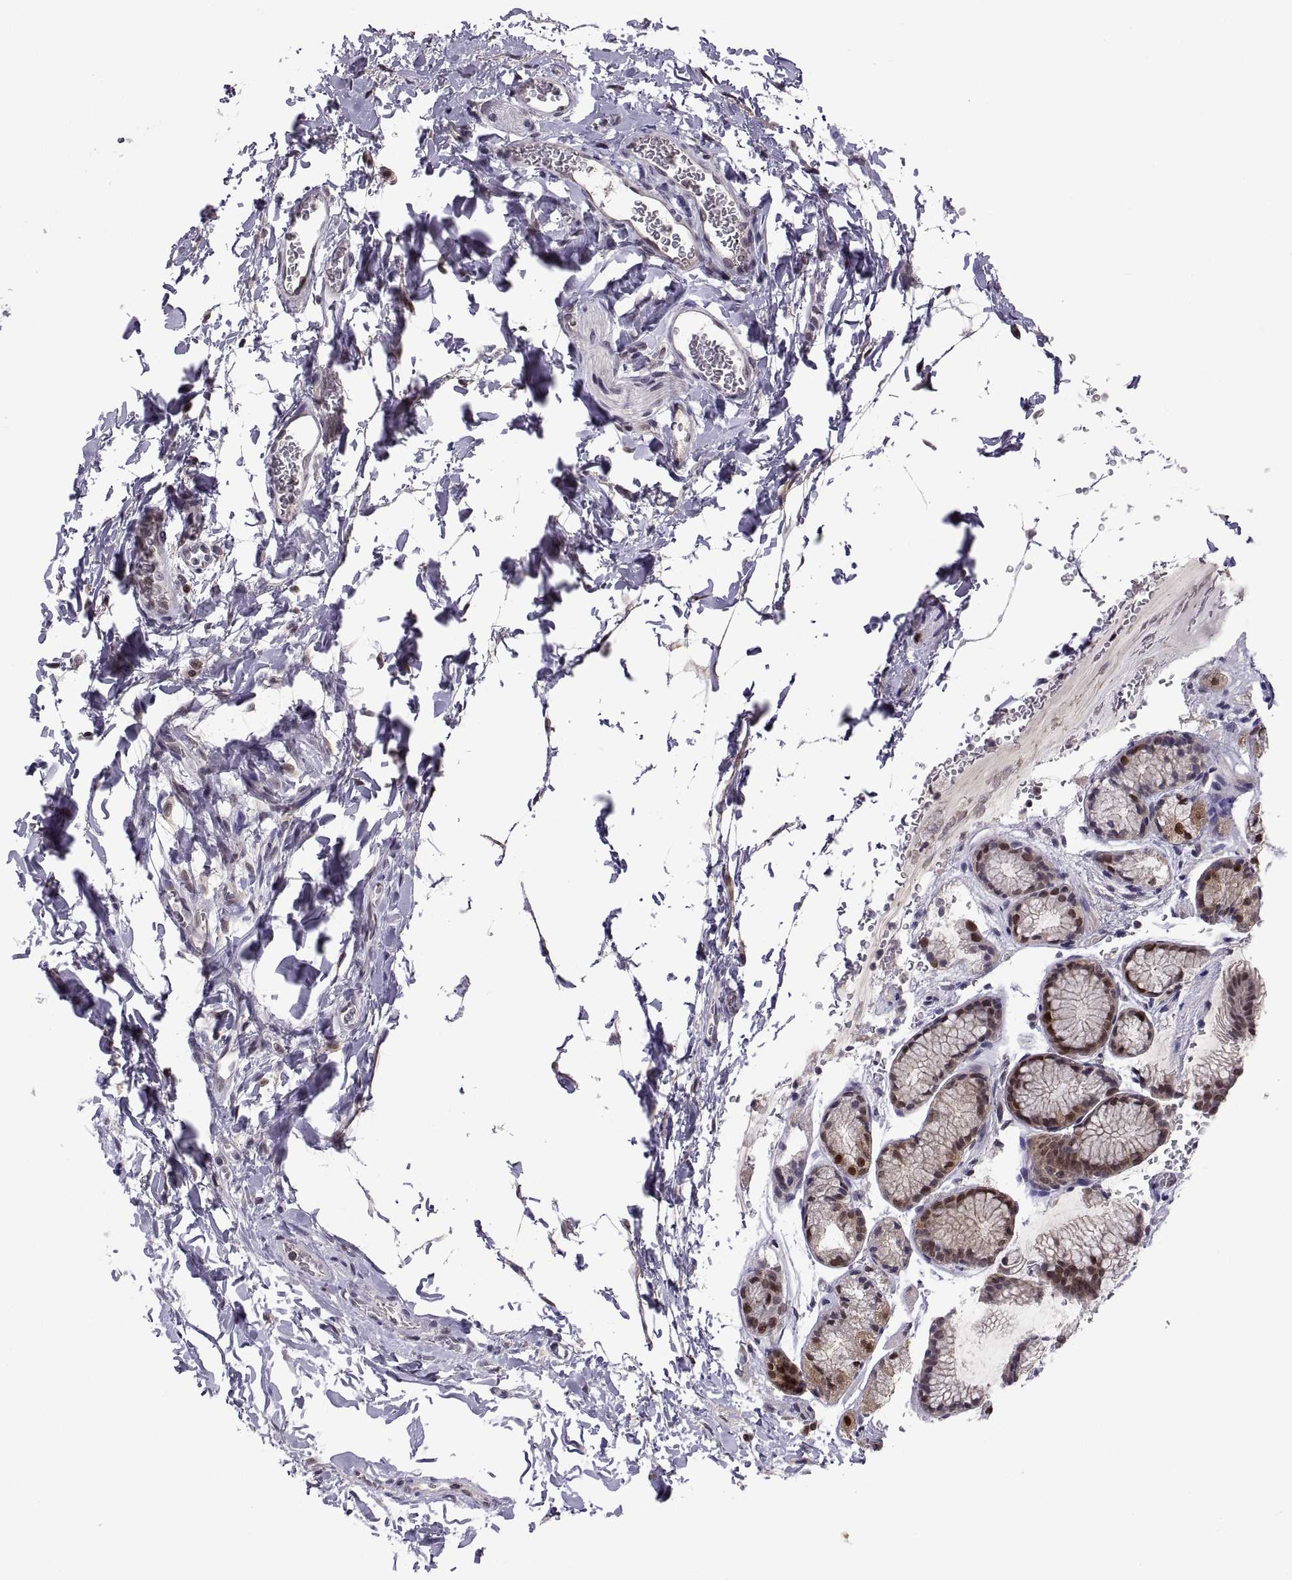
{"staining": {"intensity": "strong", "quantity": "<25%", "location": "nuclear"}, "tissue": "stomach", "cell_type": "Glandular cells", "image_type": "normal", "snomed": [{"axis": "morphology", "description": "Normal tissue, NOS"}, {"axis": "morphology", "description": "Adenocarcinoma, NOS"}, {"axis": "morphology", "description": "Adenocarcinoma, High grade"}, {"axis": "topography", "description": "Stomach, upper"}, {"axis": "topography", "description": "Stomach"}], "caption": "The histopathology image exhibits immunohistochemical staining of normal stomach. There is strong nuclear positivity is seen in about <25% of glandular cells.", "gene": "CHFR", "patient": {"sex": "female", "age": 65}}